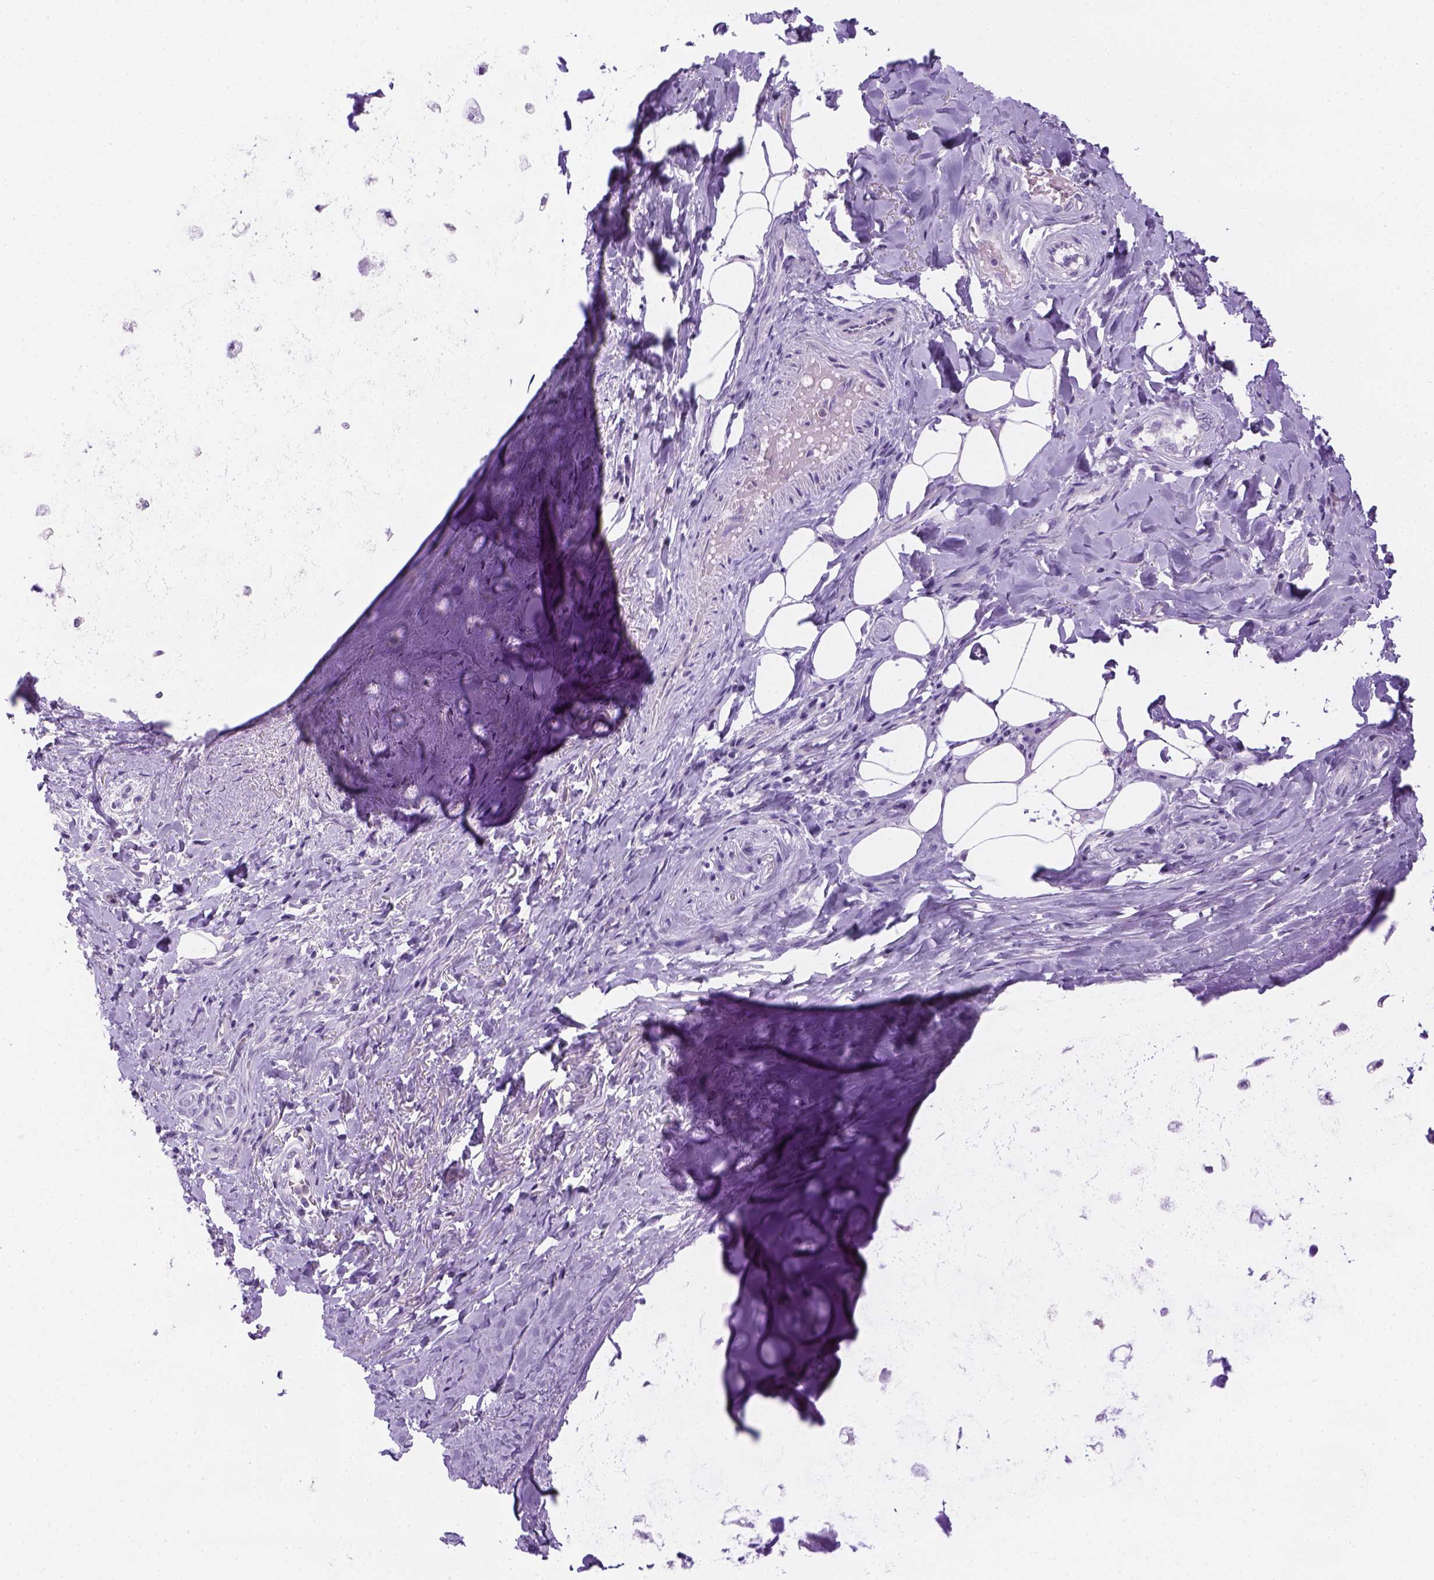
{"staining": {"intensity": "negative", "quantity": "none", "location": "none"}, "tissue": "adipose tissue", "cell_type": "Adipocytes", "image_type": "normal", "snomed": [{"axis": "morphology", "description": "Normal tissue, NOS"}, {"axis": "topography", "description": "Cartilage tissue"}, {"axis": "topography", "description": "Bronchus"}], "caption": "A high-resolution photomicrograph shows immunohistochemistry (IHC) staining of normal adipose tissue, which reveals no significant expression in adipocytes. (DAB (3,3'-diaminobenzidine) immunohistochemistry (IHC), high magnification).", "gene": "TMEM38A", "patient": {"sex": "male", "age": 64}}